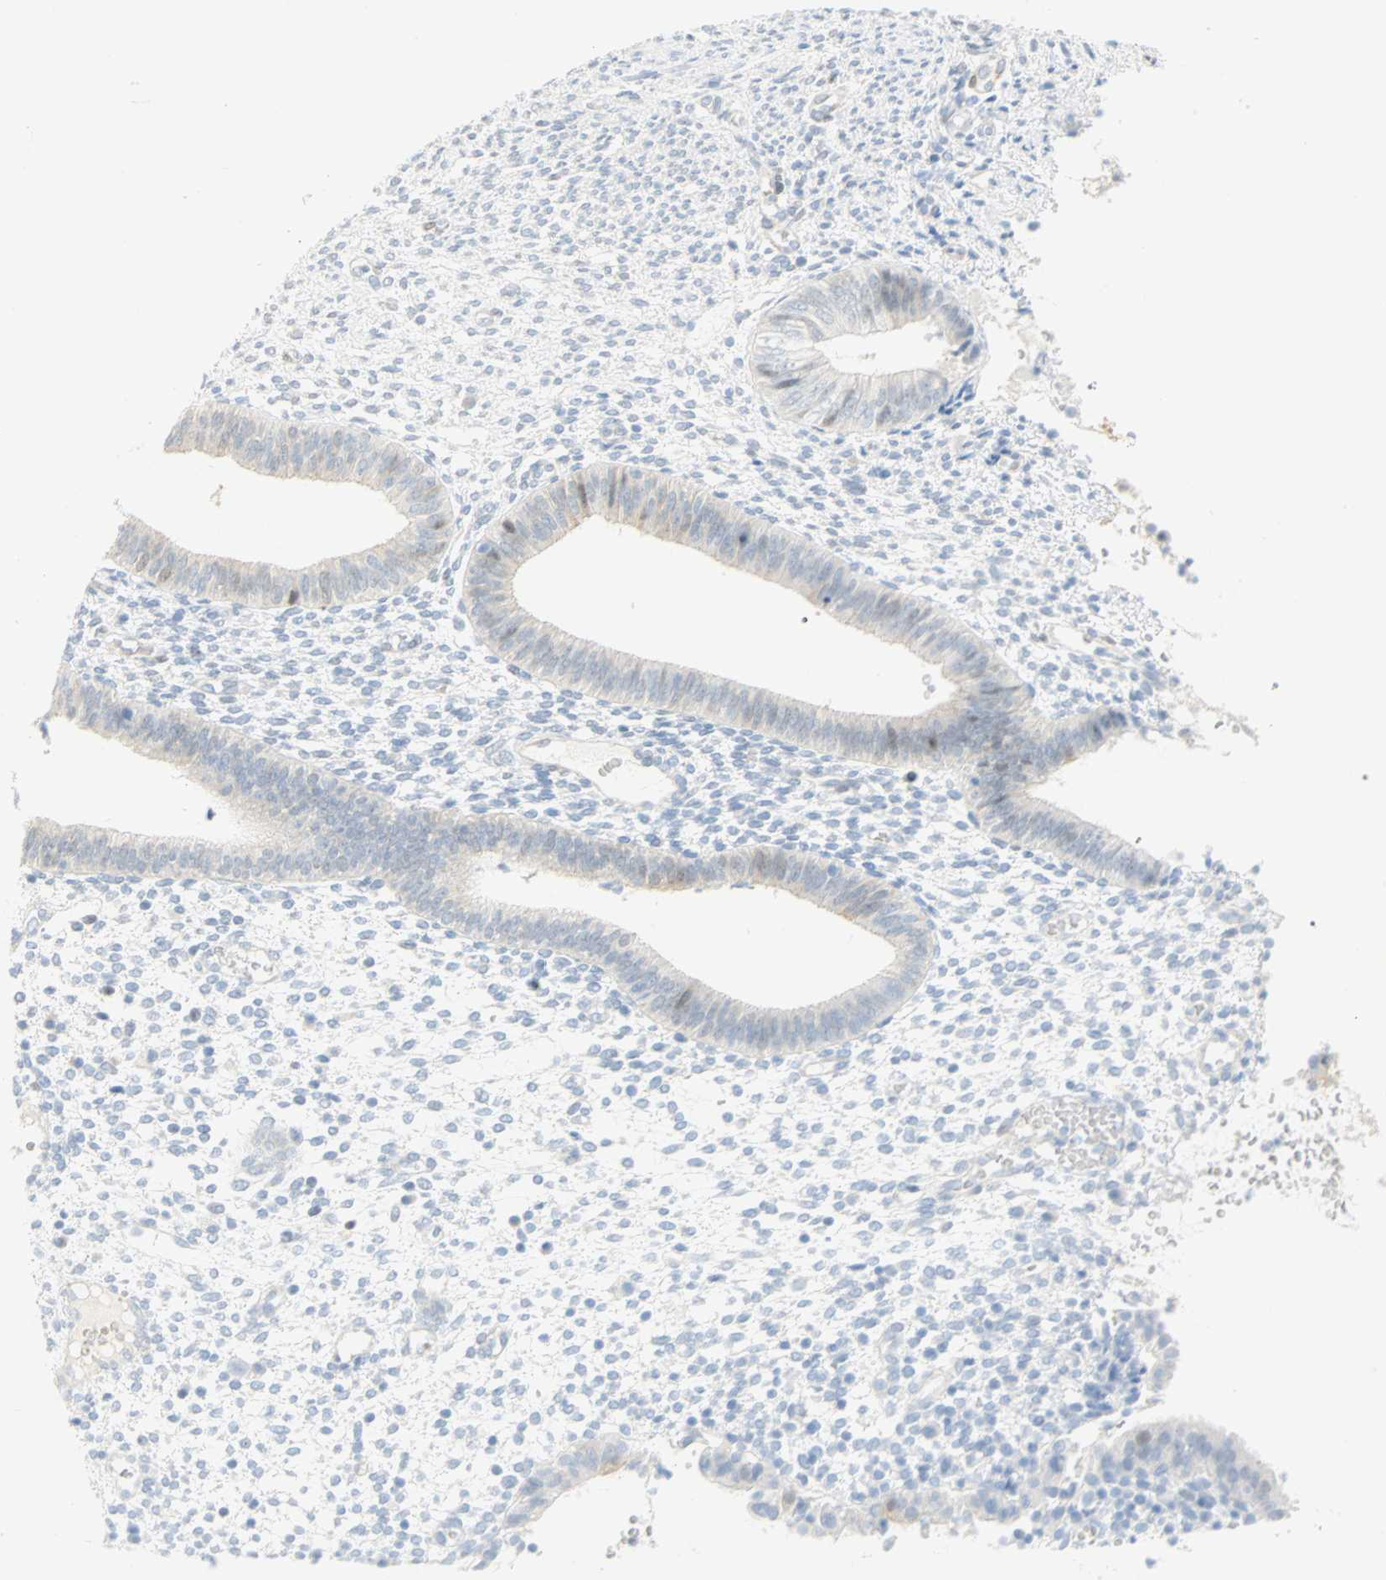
{"staining": {"intensity": "negative", "quantity": "none", "location": "none"}, "tissue": "endometrium", "cell_type": "Cells in endometrial stroma", "image_type": "normal", "snomed": [{"axis": "morphology", "description": "Normal tissue, NOS"}, {"axis": "topography", "description": "Endometrium"}], "caption": "Immunohistochemistry of normal human endometrium reveals no expression in cells in endometrial stroma.", "gene": "SELENBP1", "patient": {"sex": "female", "age": 35}}